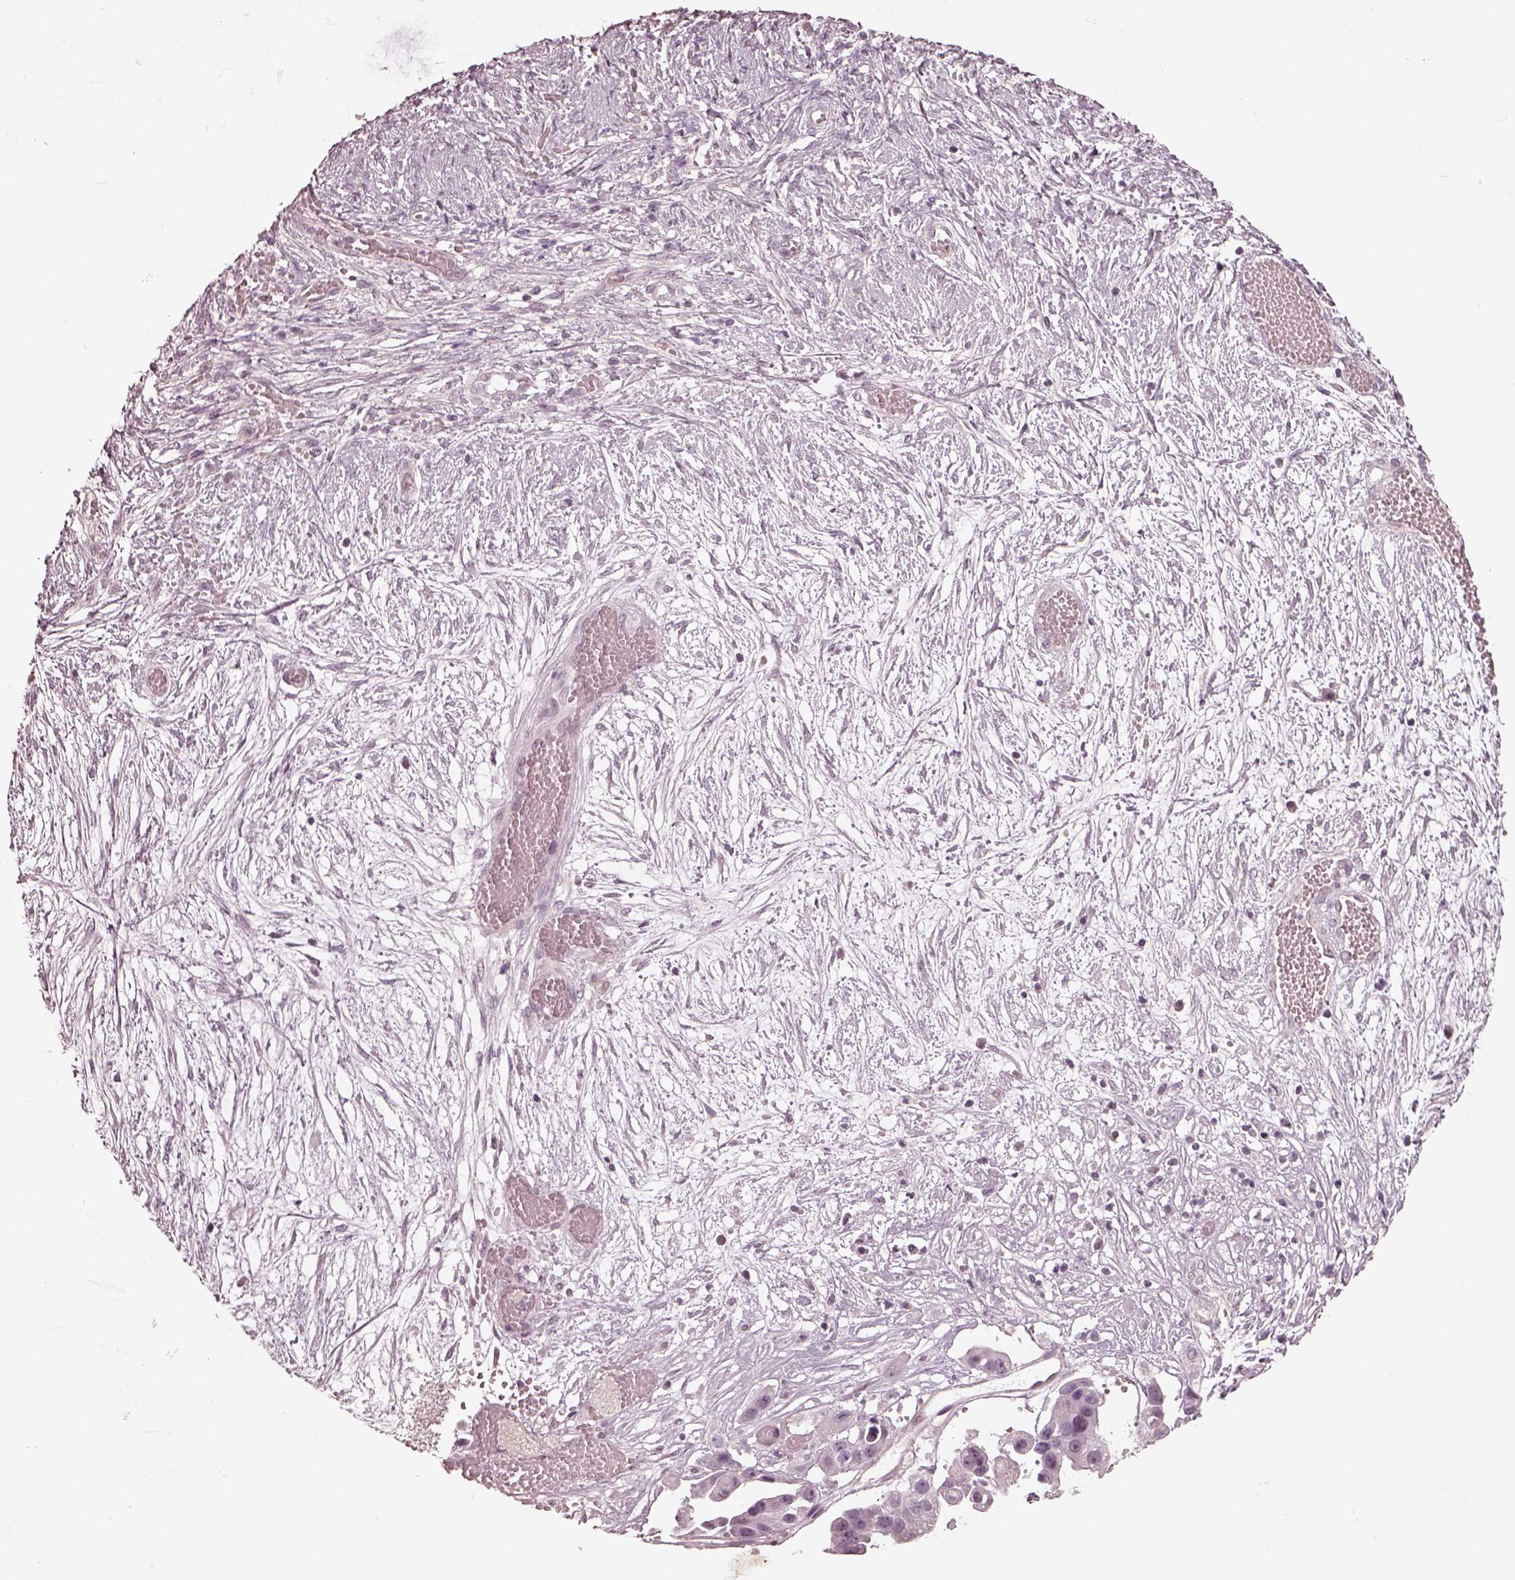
{"staining": {"intensity": "negative", "quantity": "none", "location": "none"}, "tissue": "ovarian cancer", "cell_type": "Tumor cells", "image_type": "cancer", "snomed": [{"axis": "morphology", "description": "Cystadenocarcinoma, serous, NOS"}, {"axis": "topography", "description": "Ovary"}], "caption": "Immunohistochemistry (IHC) histopathology image of neoplastic tissue: serous cystadenocarcinoma (ovarian) stained with DAB exhibits no significant protein expression in tumor cells.", "gene": "EGR4", "patient": {"sex": "female", "age": 56}}